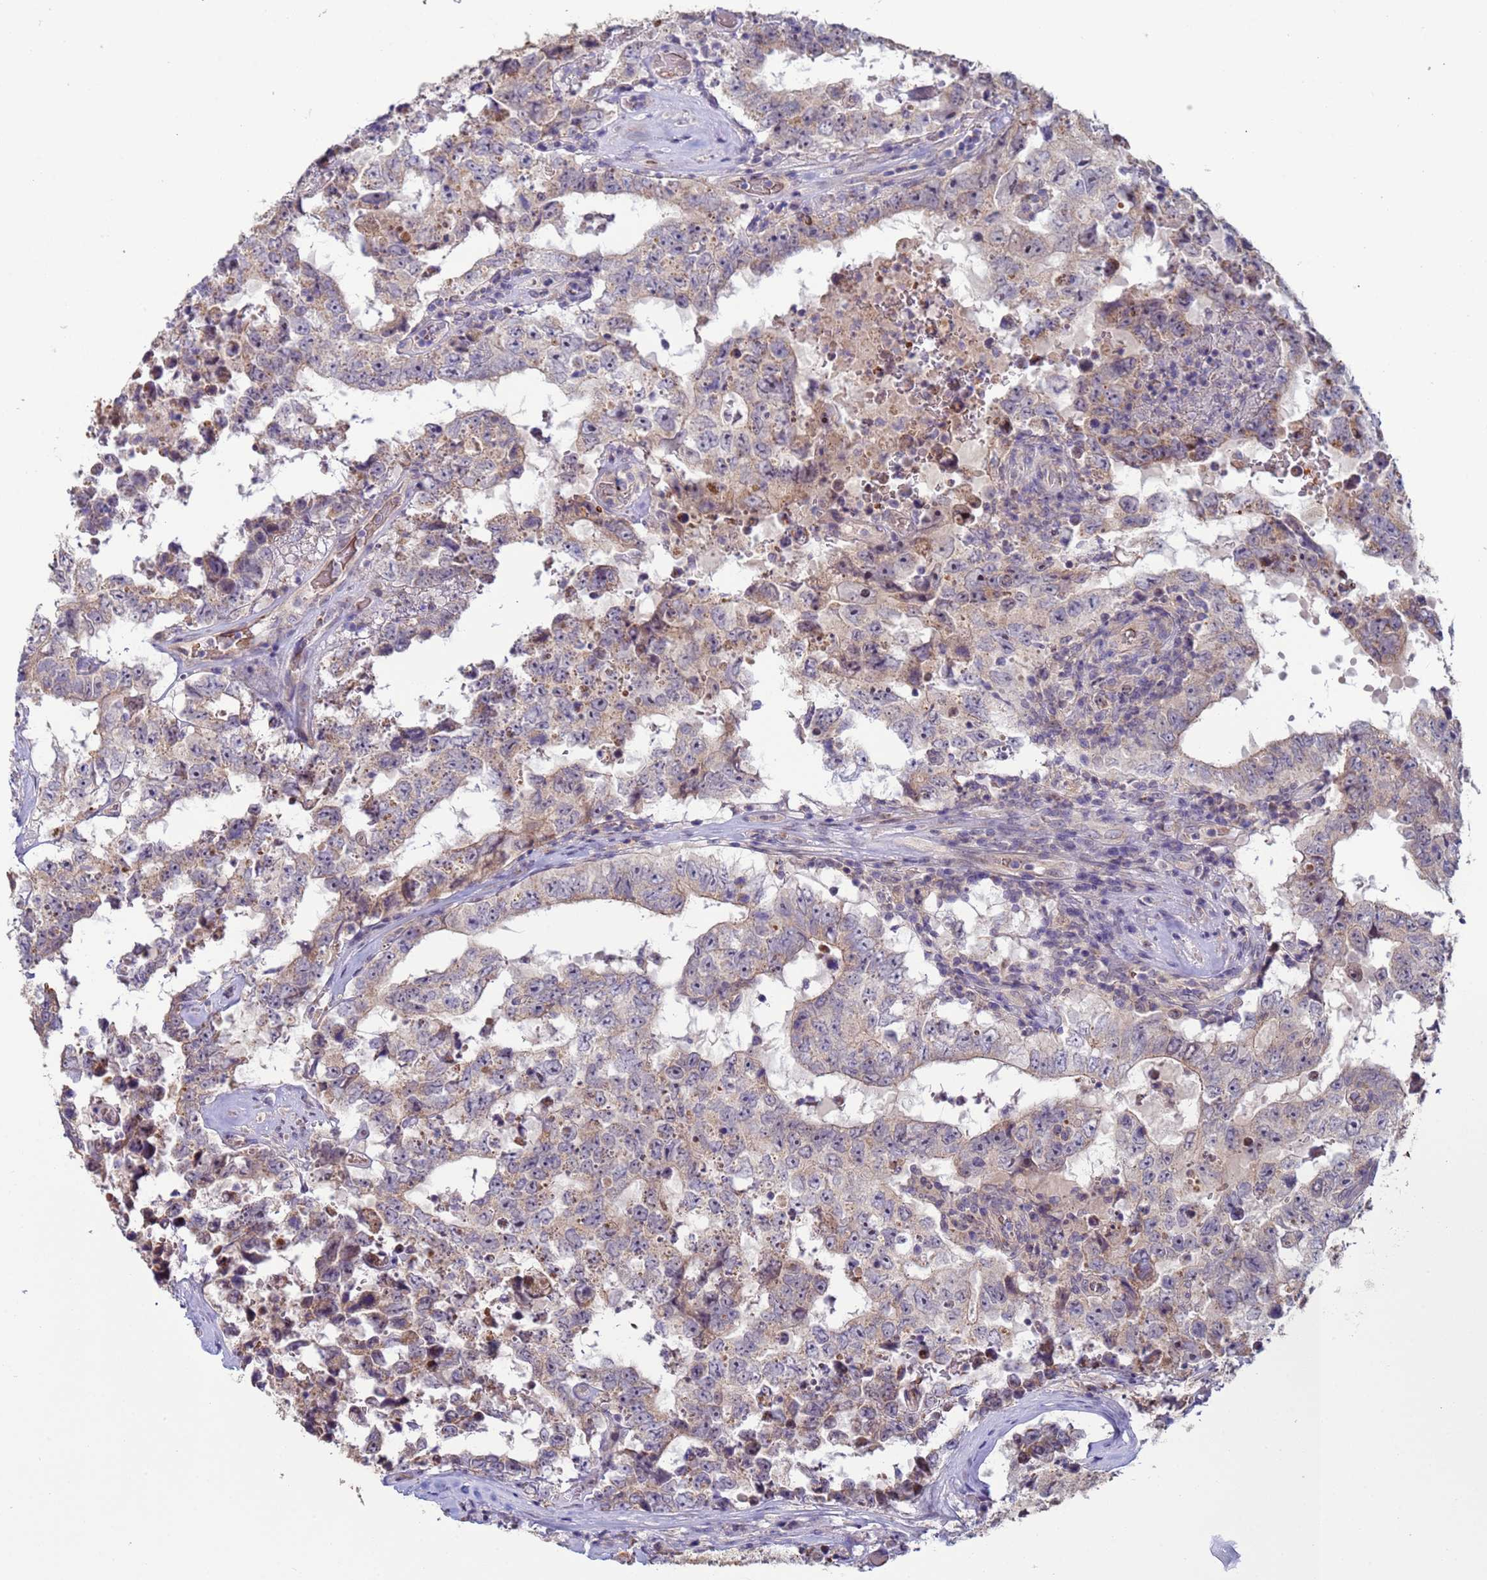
{"staining": {"intensity": "weak", "quantity": "25%-75%", "location": "cytoplasmic/membranous"}, "tissue": "testis cancer", "cell_type": "Tumor cells", "image_type": "cancer", "snomed": [{"axis": "morphology", "description": "Normal tissue, NOS"}, {"axis": "morphology", "description": "Carcinoma, Embryonal, NOS"}, {"axis": "topography", "description": "Testis"}, {"axis": "topography", "description": "Epididymis"}], "caption": "Brown immunohistochemical staining in human testis cancer displays weak cytoplasmic/membranous positivity in about 25%-75% of tumor cells.", "gene": "CLHC1", "patient": {"sex": "male", "age": 25}}